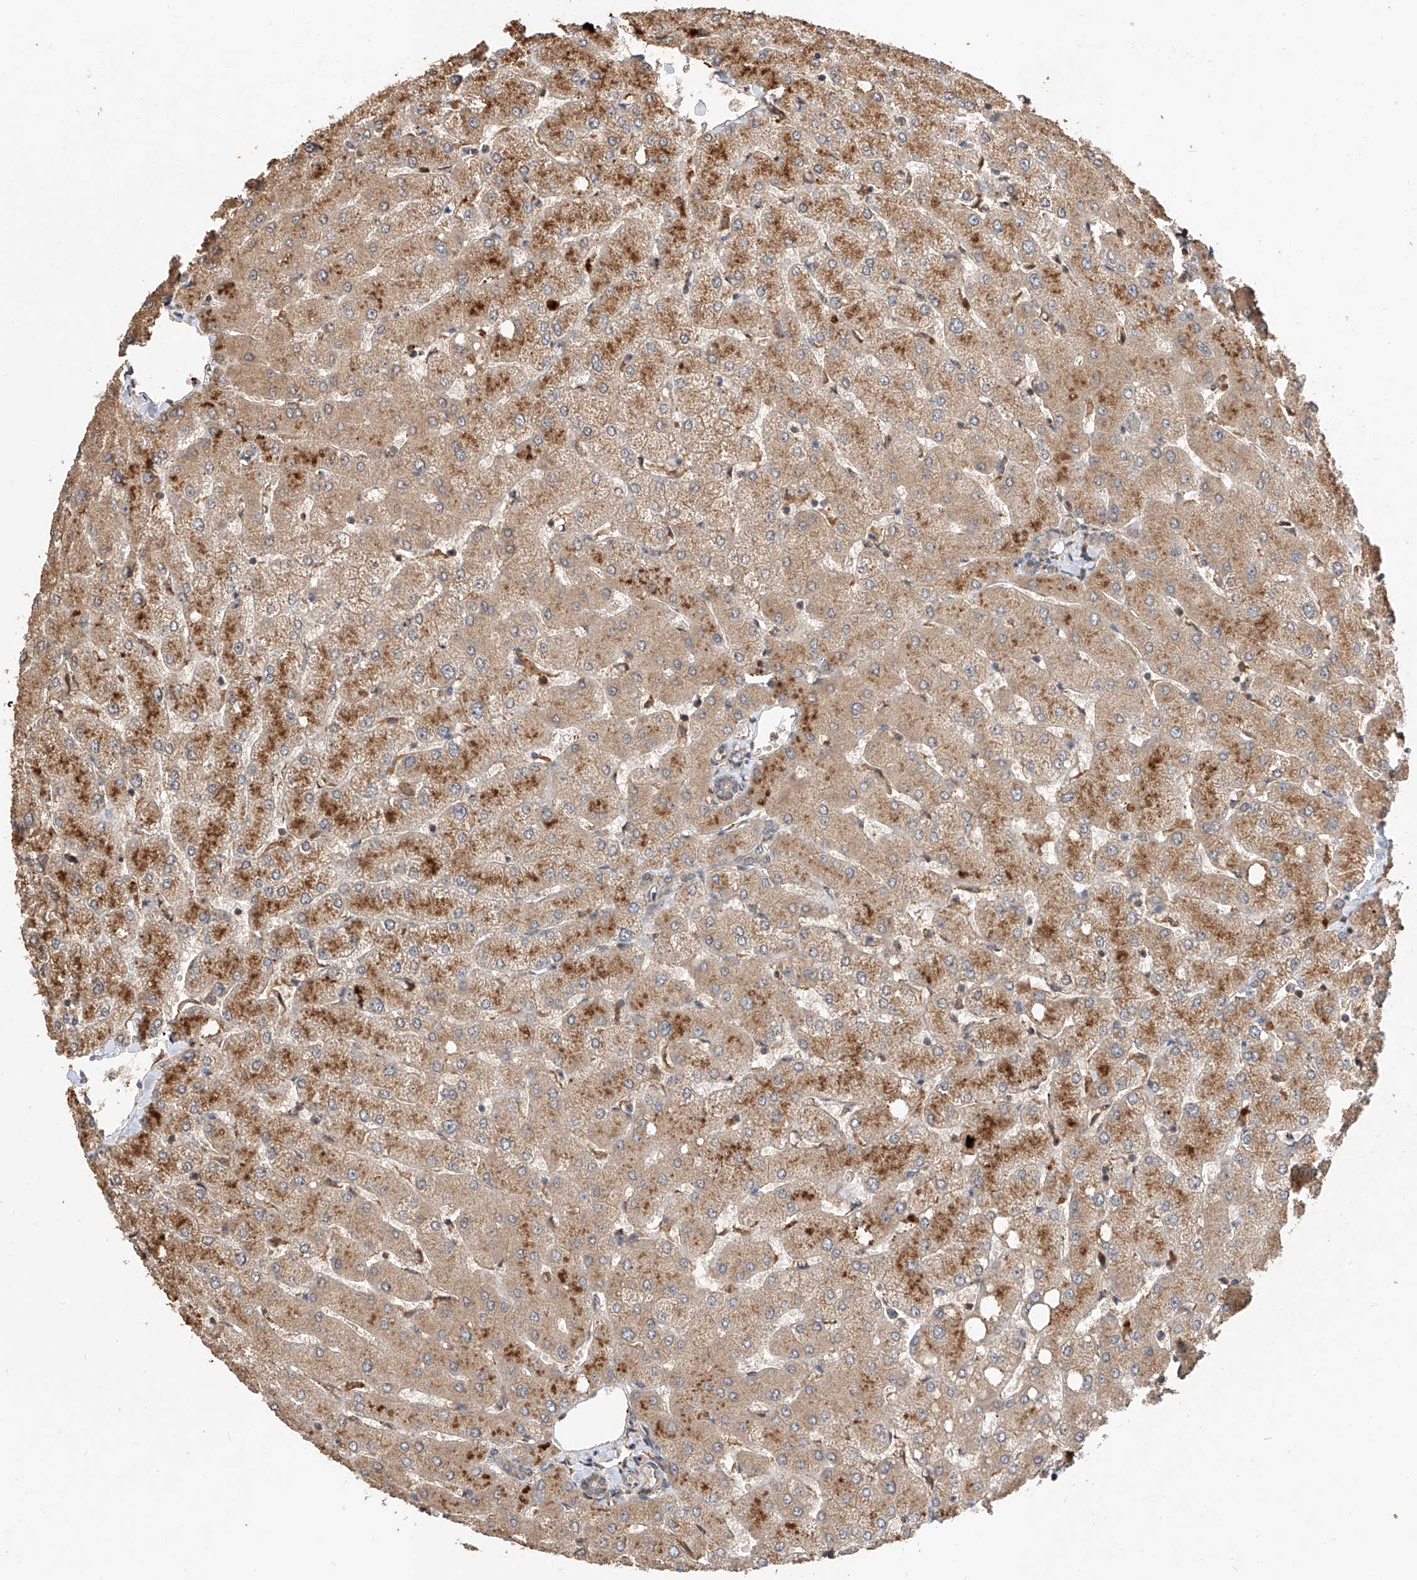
{"staining": {"intensity": "negative", "quantity": "none", "location": "none"}, "tissue": "liver", "cell_type": "Cholangiocytes", "image_type": "normal", "snomed": [{"axis": "morphology", "description": "Normal tissue, NOS"}, {"axis": "topography", "description": "Liver"}], "caption": "A high-resolution micrograph shows IHC staining of unremarkable liver, which shows no significant expression in cholangiocytes. (DAB immunohistochemistry (IHC) with hematoxylin counter stain).", "gene": "RILPL2", "patient": {"sex": "female", "age": 54}}